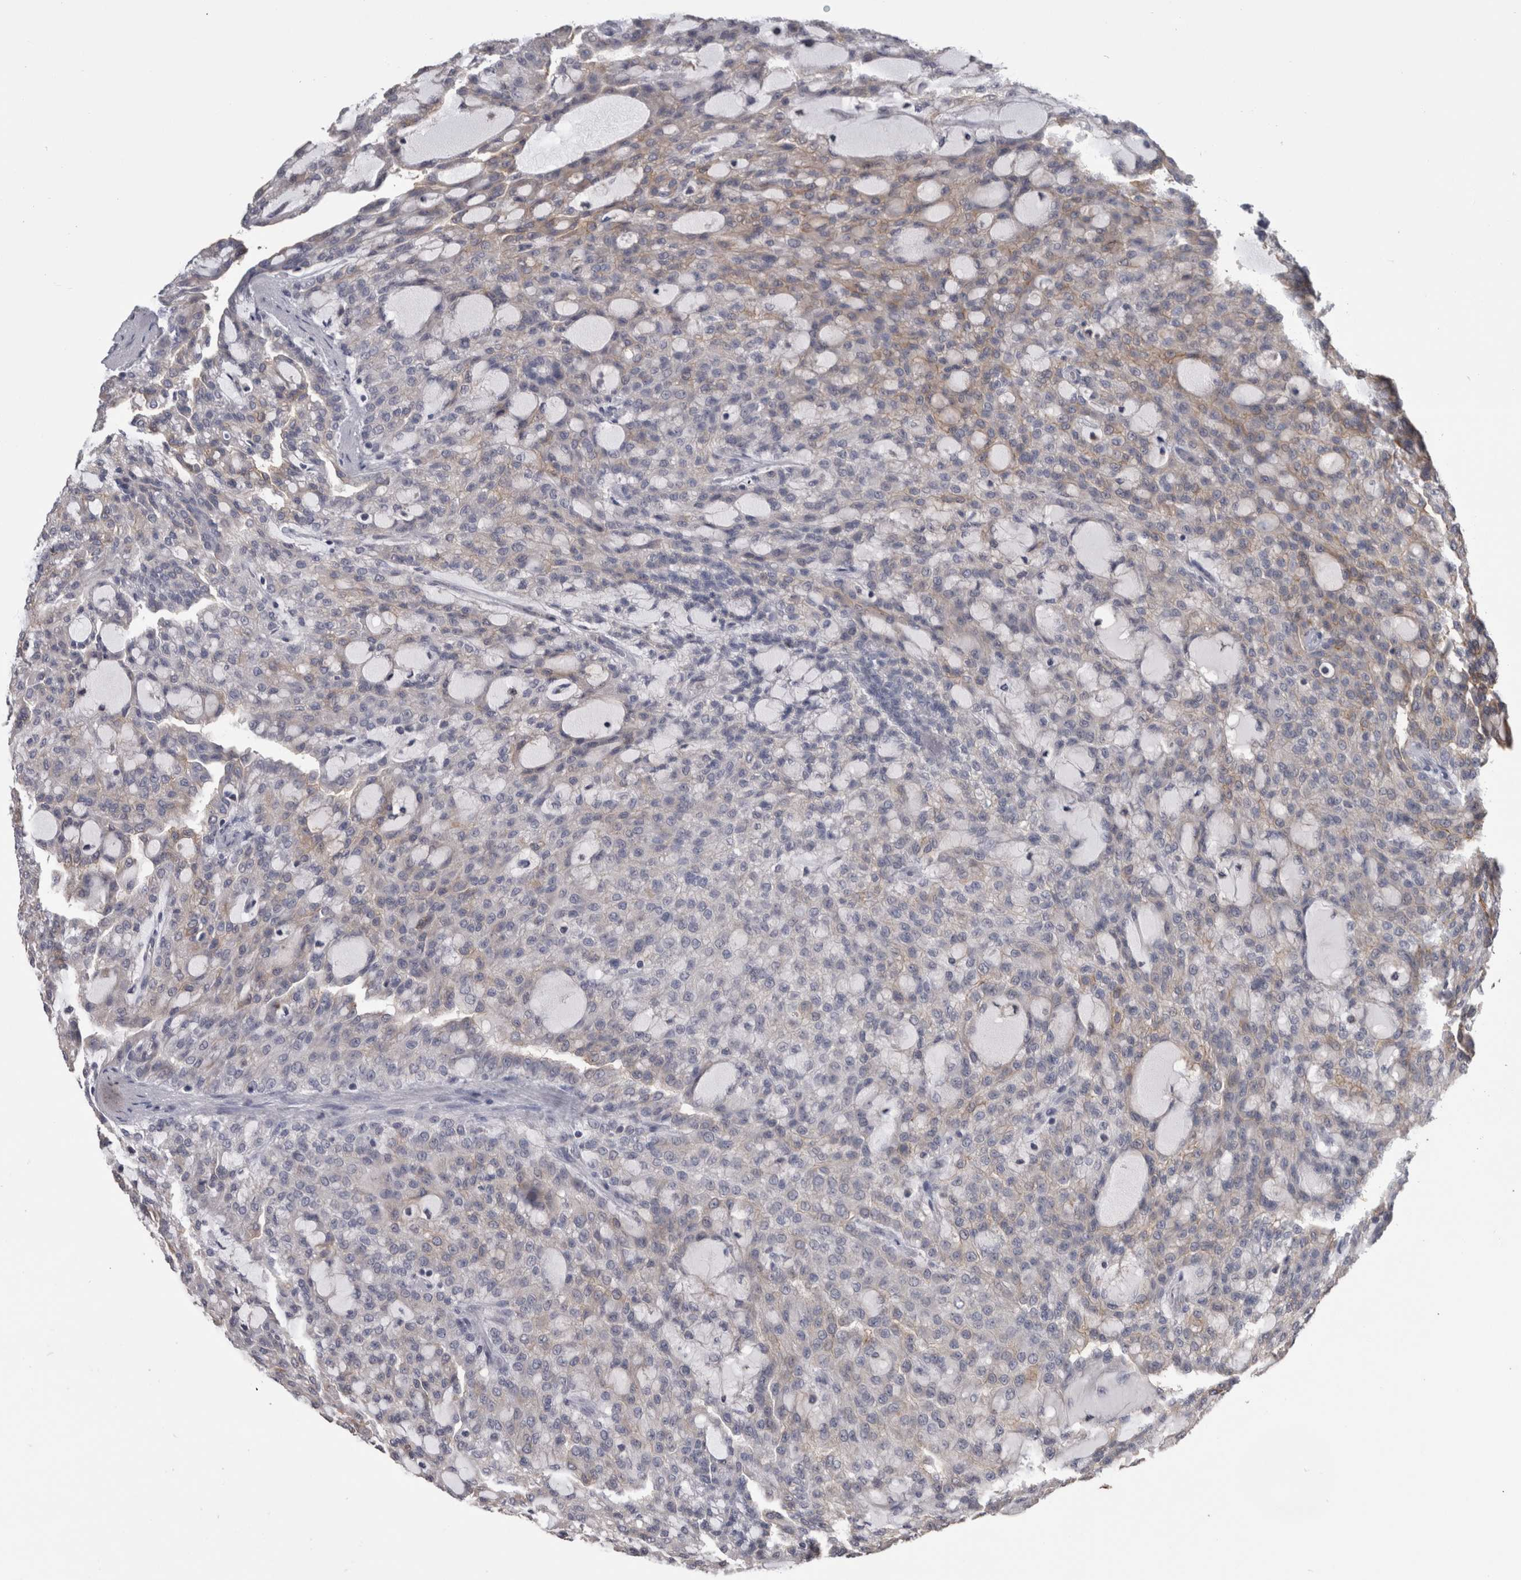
{"staining": {"intensity": "weak", "quantity": "25%-75%", "location": "cytoplasmic/membranous"}, "tissue": "renal cancer", "cell_type": "Tumor cells", "image_type": "cancer", "snomed": [{"axis": "morphology", "description": "Adenocarcinoma, NOS"}, {"axis": "topography", "description": "Kidney"}], "caption": "This histopathology image reveals IHC staining of human renal adenocarcinoma, with low weak cytoplasmic/membranous expression in approximately 25%-75% of tumor cells.", "gene": "ANXA13", "patient": {"sex": "male", "age": 63}}